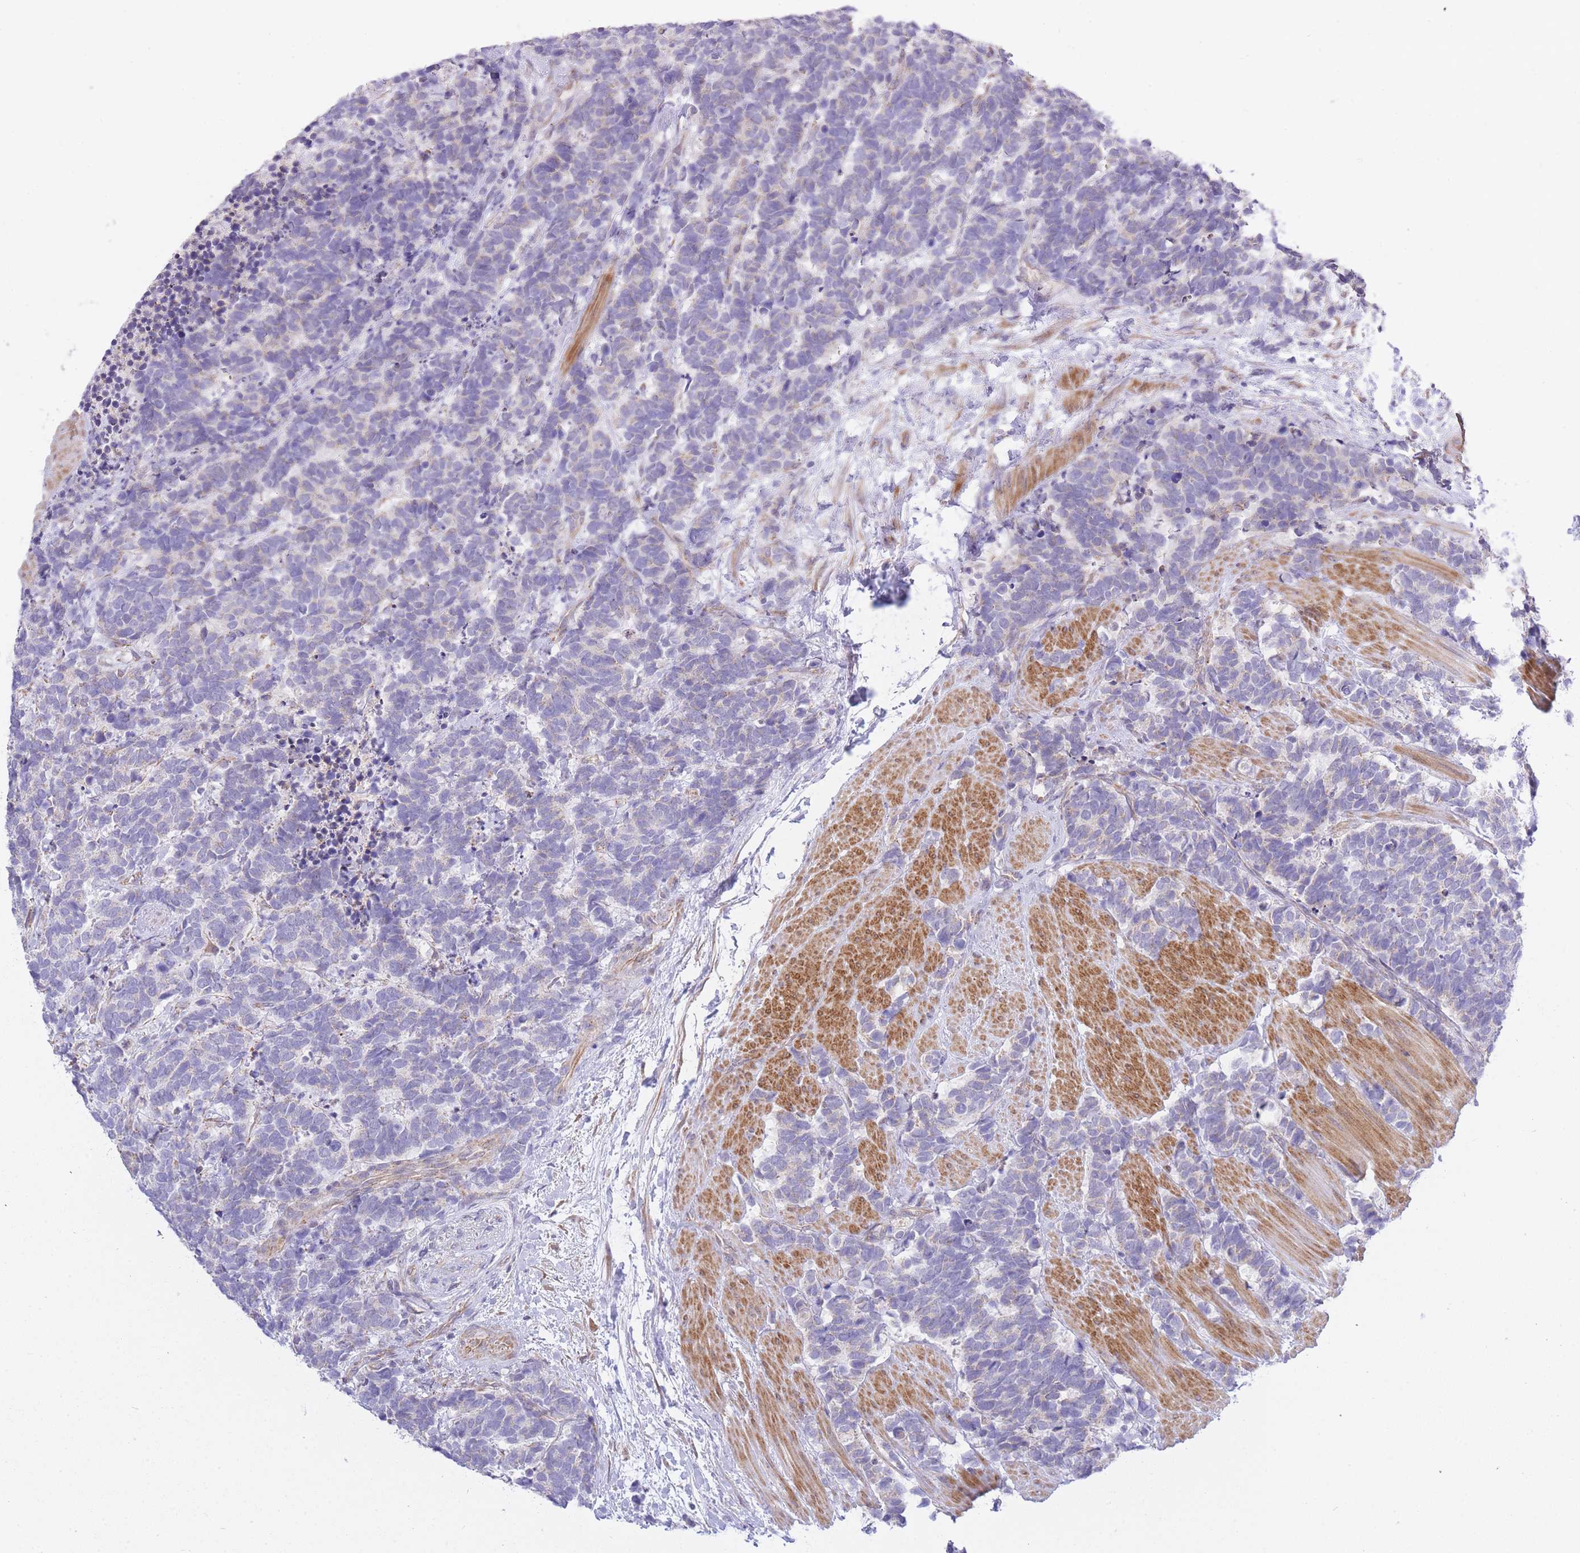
{"staining": {"intensity": "negative", "quantity": "none", "location": "none"}, "tissue": "carcinoid", "cell_type": "Tumor cells", "image_type": "cancer", "snomed": [{"axis": "morphology", "description": "Carcinoma, NOS"}, {"axis": "morphology", "description": "Carcinoid, malignant, NOS"}, {"axis": "topography", "description": "Prostate"}], "caption": "Immunohistochemistry of carcinoid exhibits no staining in tumor cells.", "gene": "CTBP1", "patient": {"sex": "male", "age": 57}}